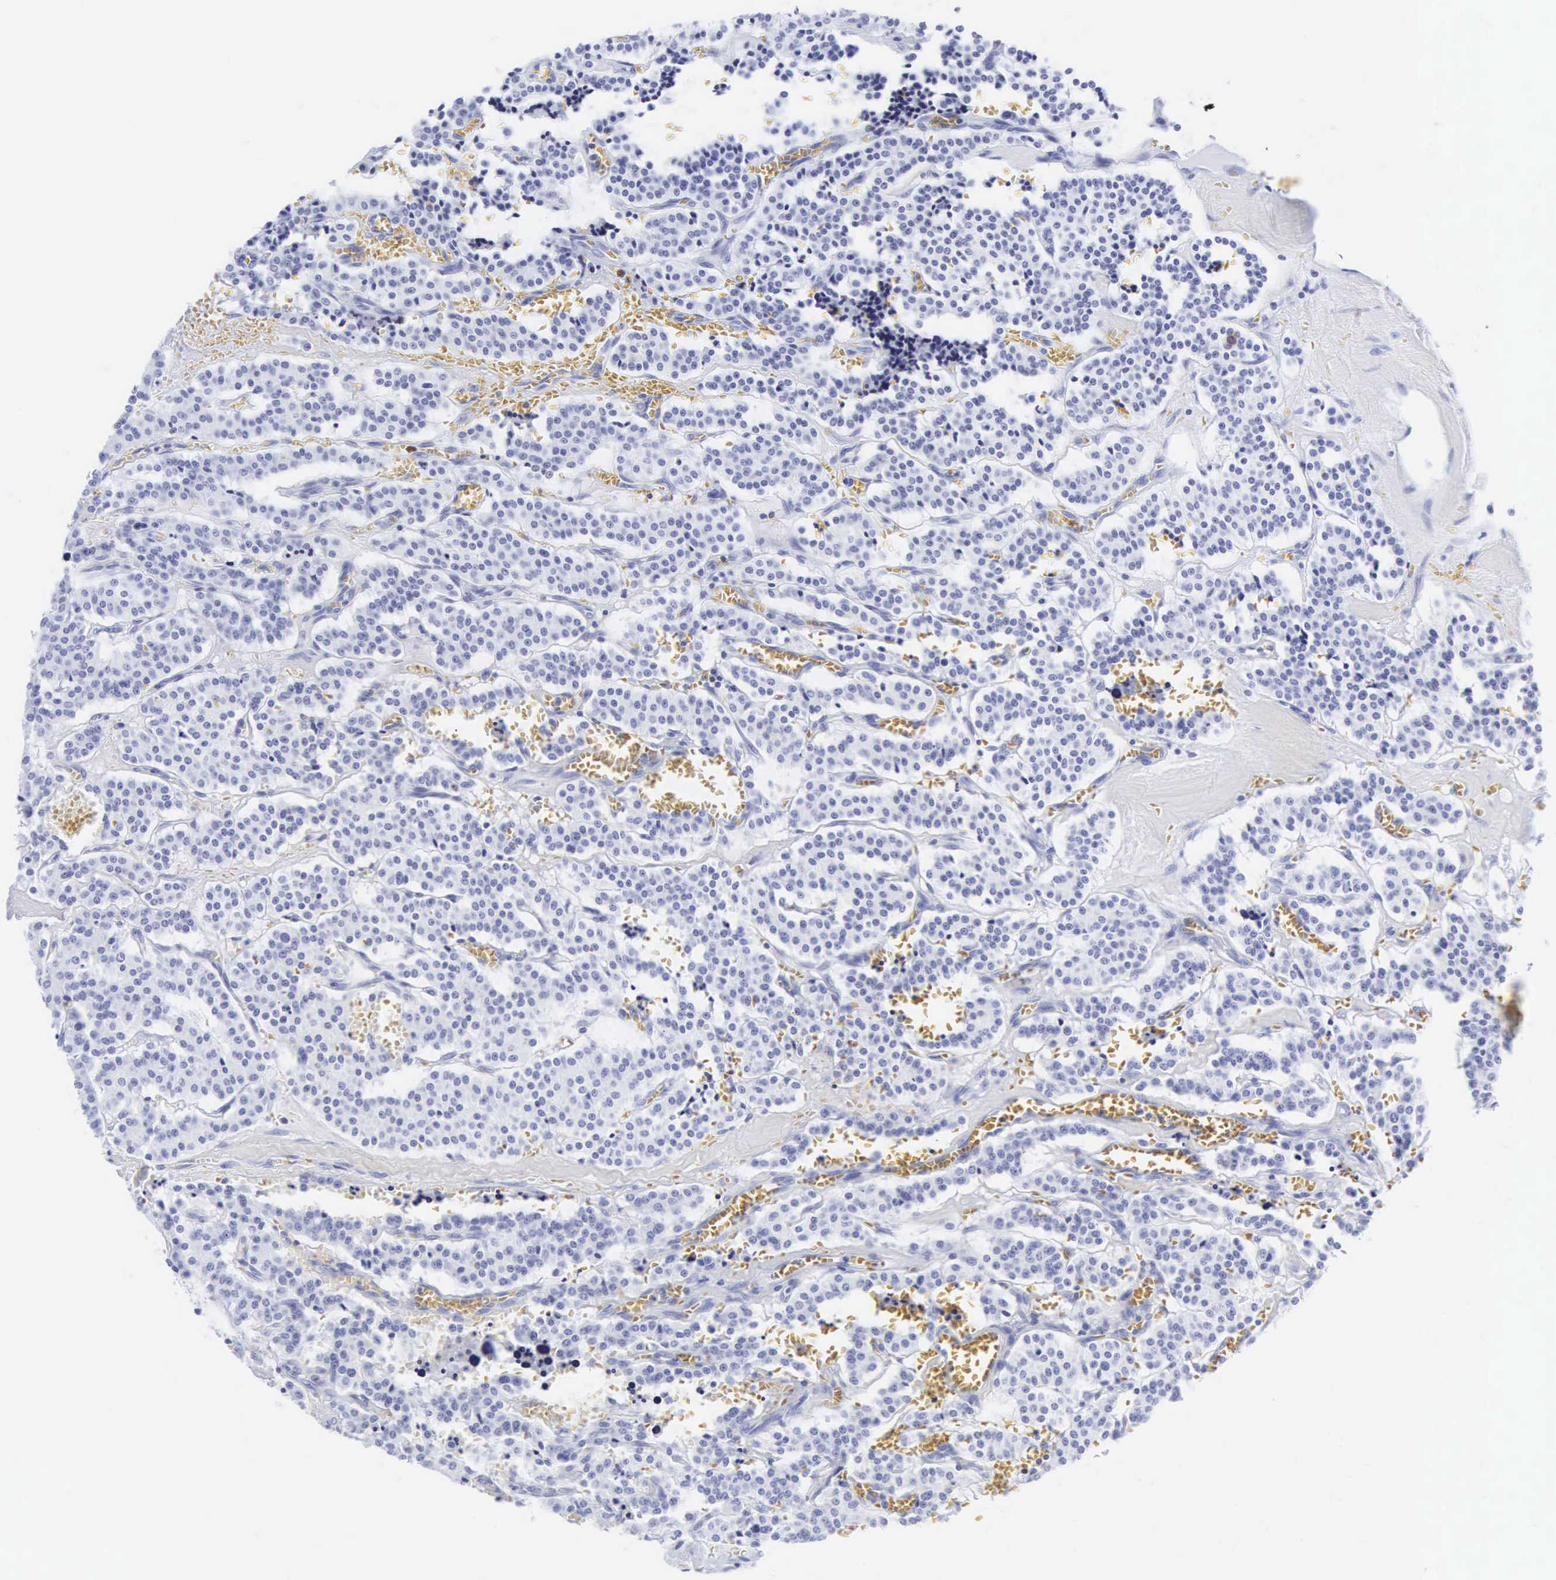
{"staining": {"intensity": "negative", "quantity": "none", "location": "none"}, "tissue": "carcinoid", "cell_type": "Tumor cells", "image_type": "cancer", "snomed": [{"axis": "morphology", "description": "Carcinoid, malignant, NOS"}, {"axis": "topography", "description": "Bronchus"}], "caption": "Carcinoid (malignant) stained for a protein using immunohistochemistry (IHC) reveals no positivity tumor cells.", "gene": "CGB3", "patient": {"sex": "male", "age": 55}}